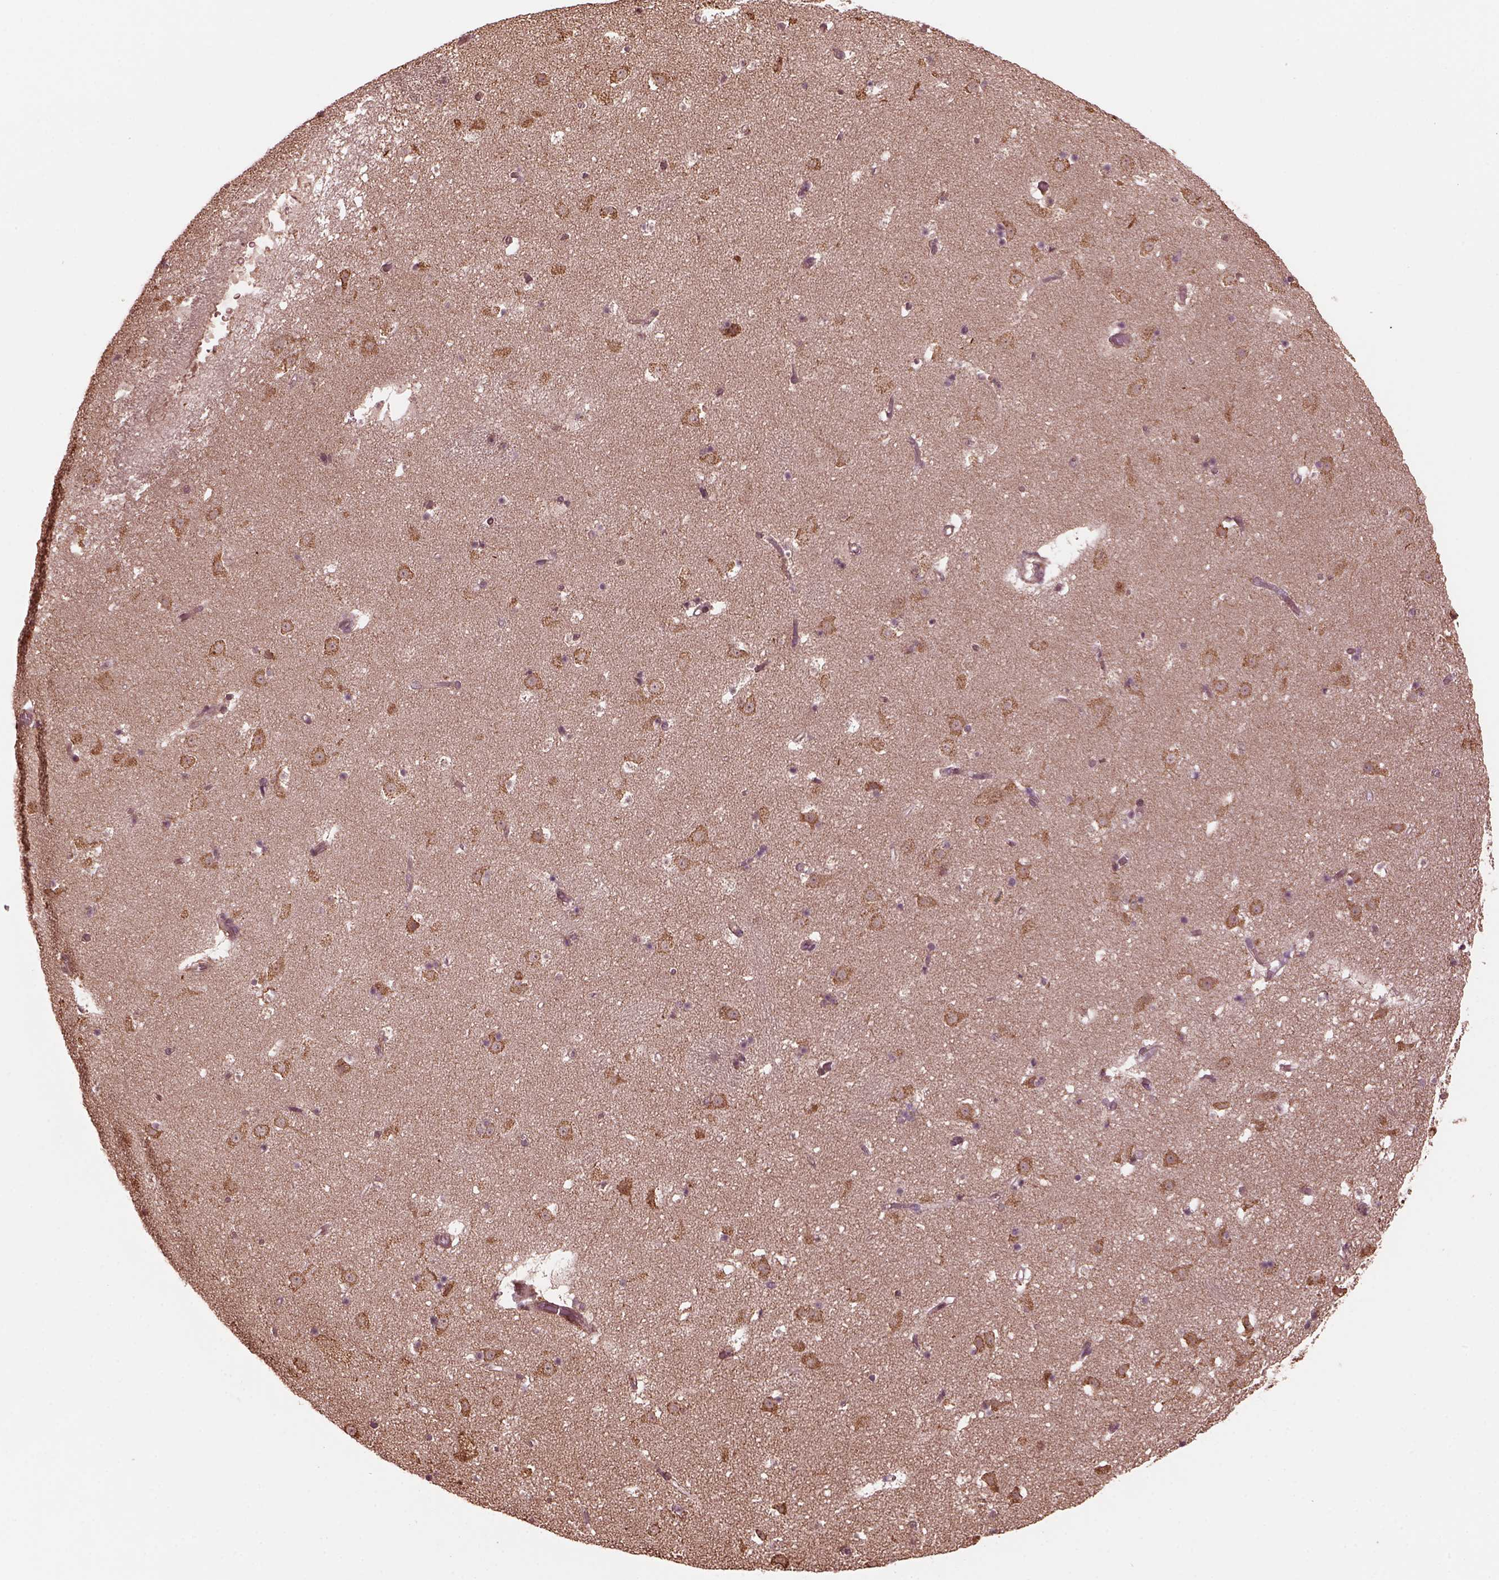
{"staining": {"intensity": "weak", "quantity": ">75%", "location": "cytoplasmic/membranous"}, "tissue": "caudate", "cell_type": "Glial cells", "image_type": "normal", "snomed": [{"axis": "morphology", "description": "Normal tissue, NOS"}, {"axis": "topography", "description": "Lateral ventricle wall"}], "caption": "IHC image of unremarkable caudate: caudate stained using IHC demonstrates low levels of weak protein expression localized specifically in the cytoplasmic/membranous of glial cells, appearing as a cytoplasmic/membranous brown color.", "gene": "ZNF292", "patient": {"sex": "female", "age": 42}}